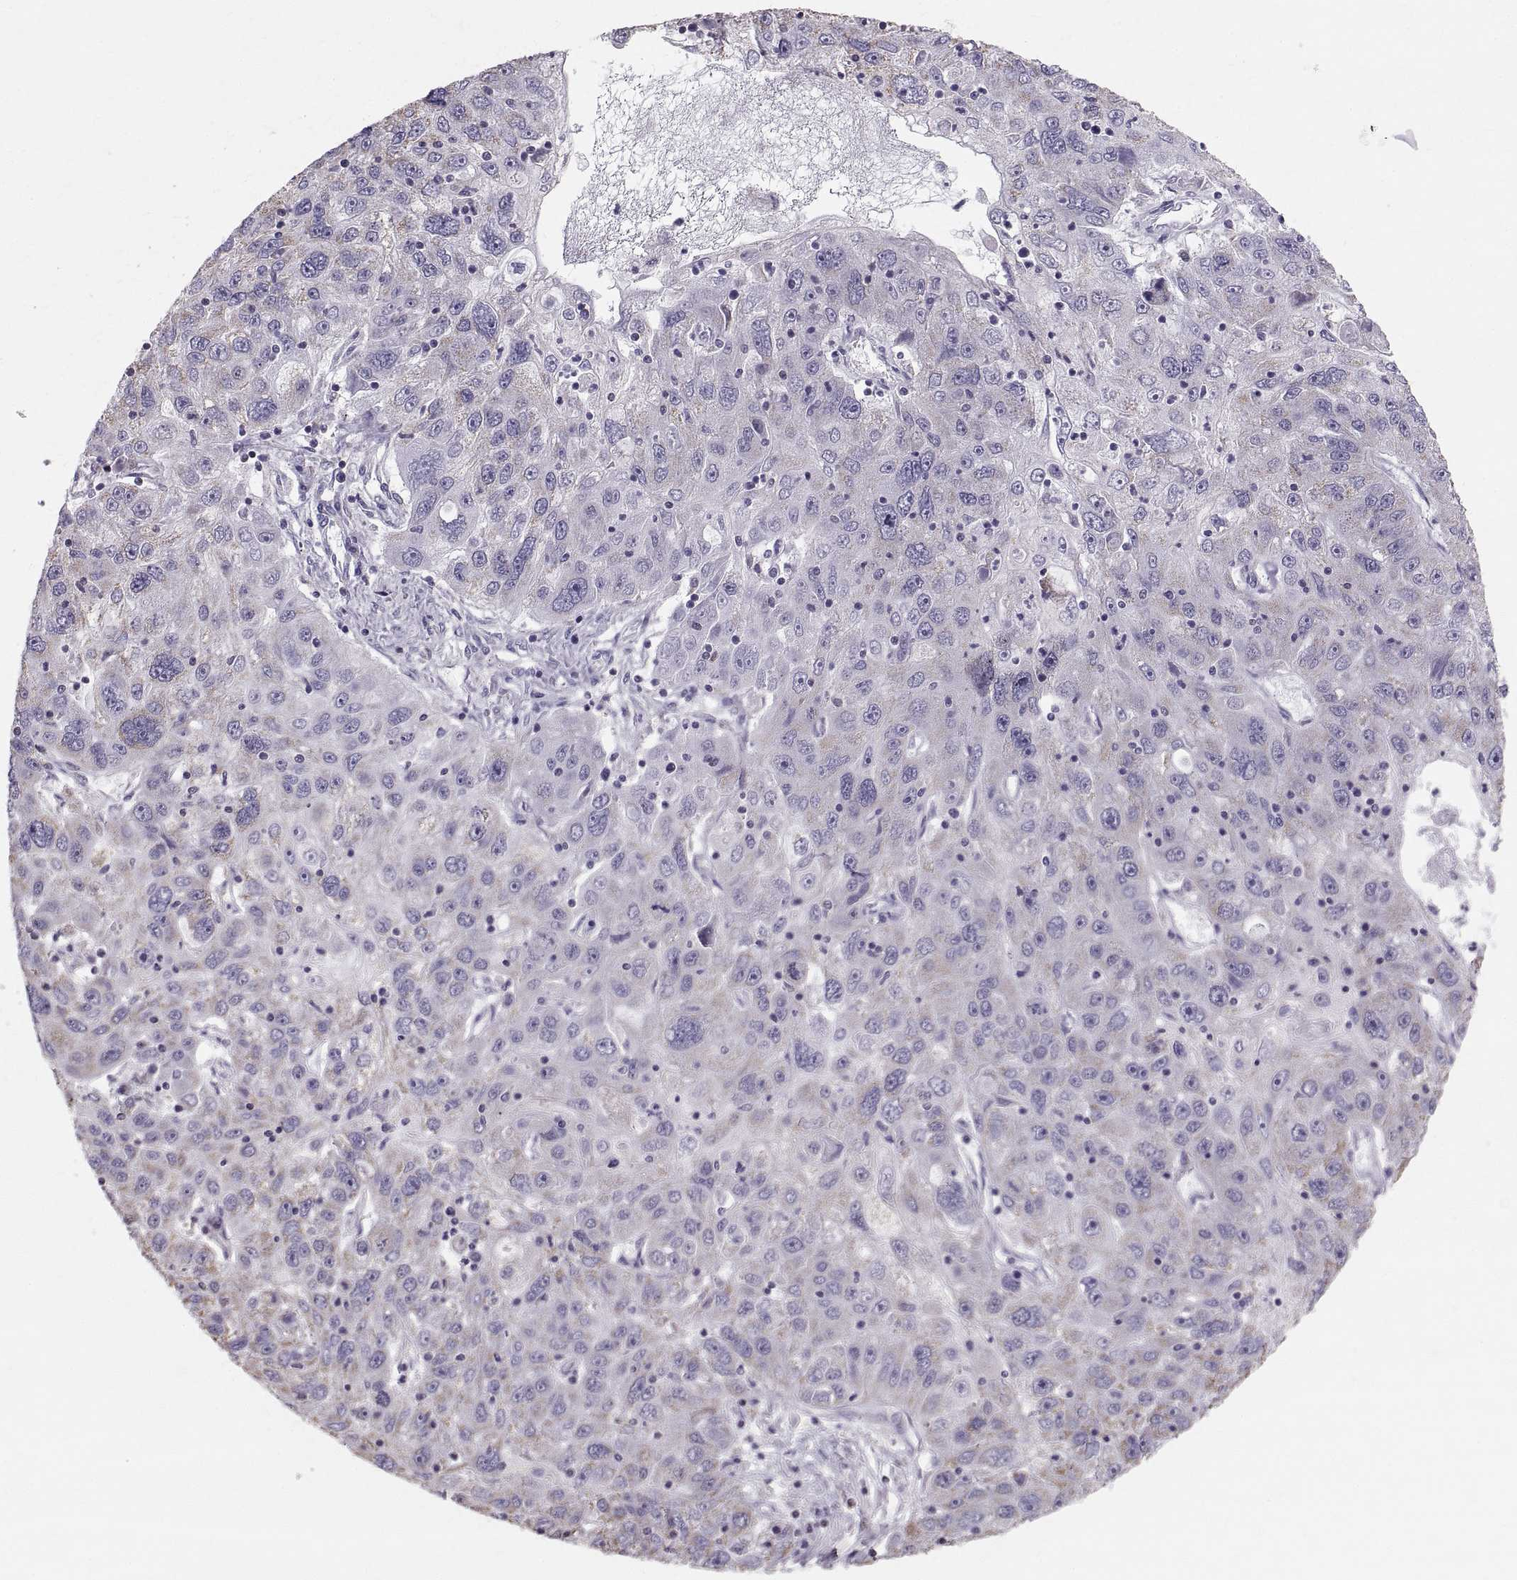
{"staining": {"intensity": "weak", "quantity": "<25%", "location": "cytoplasmic/membranous"}, "tissue": "stomach cancer", "cell_type": "Tumor cells", "image_type": "cancer", "snomed": [{"axis": "morphology", "description": "Adenocarcinoma, NOS"}, {"axis": "topography", "description": "Stomach"}], "caption": "Tumor cells show no significant protein staining in adenocarcinoma (stomach).", "gene": "STMND1", "patient": {"sex": "male", "age": 56}}